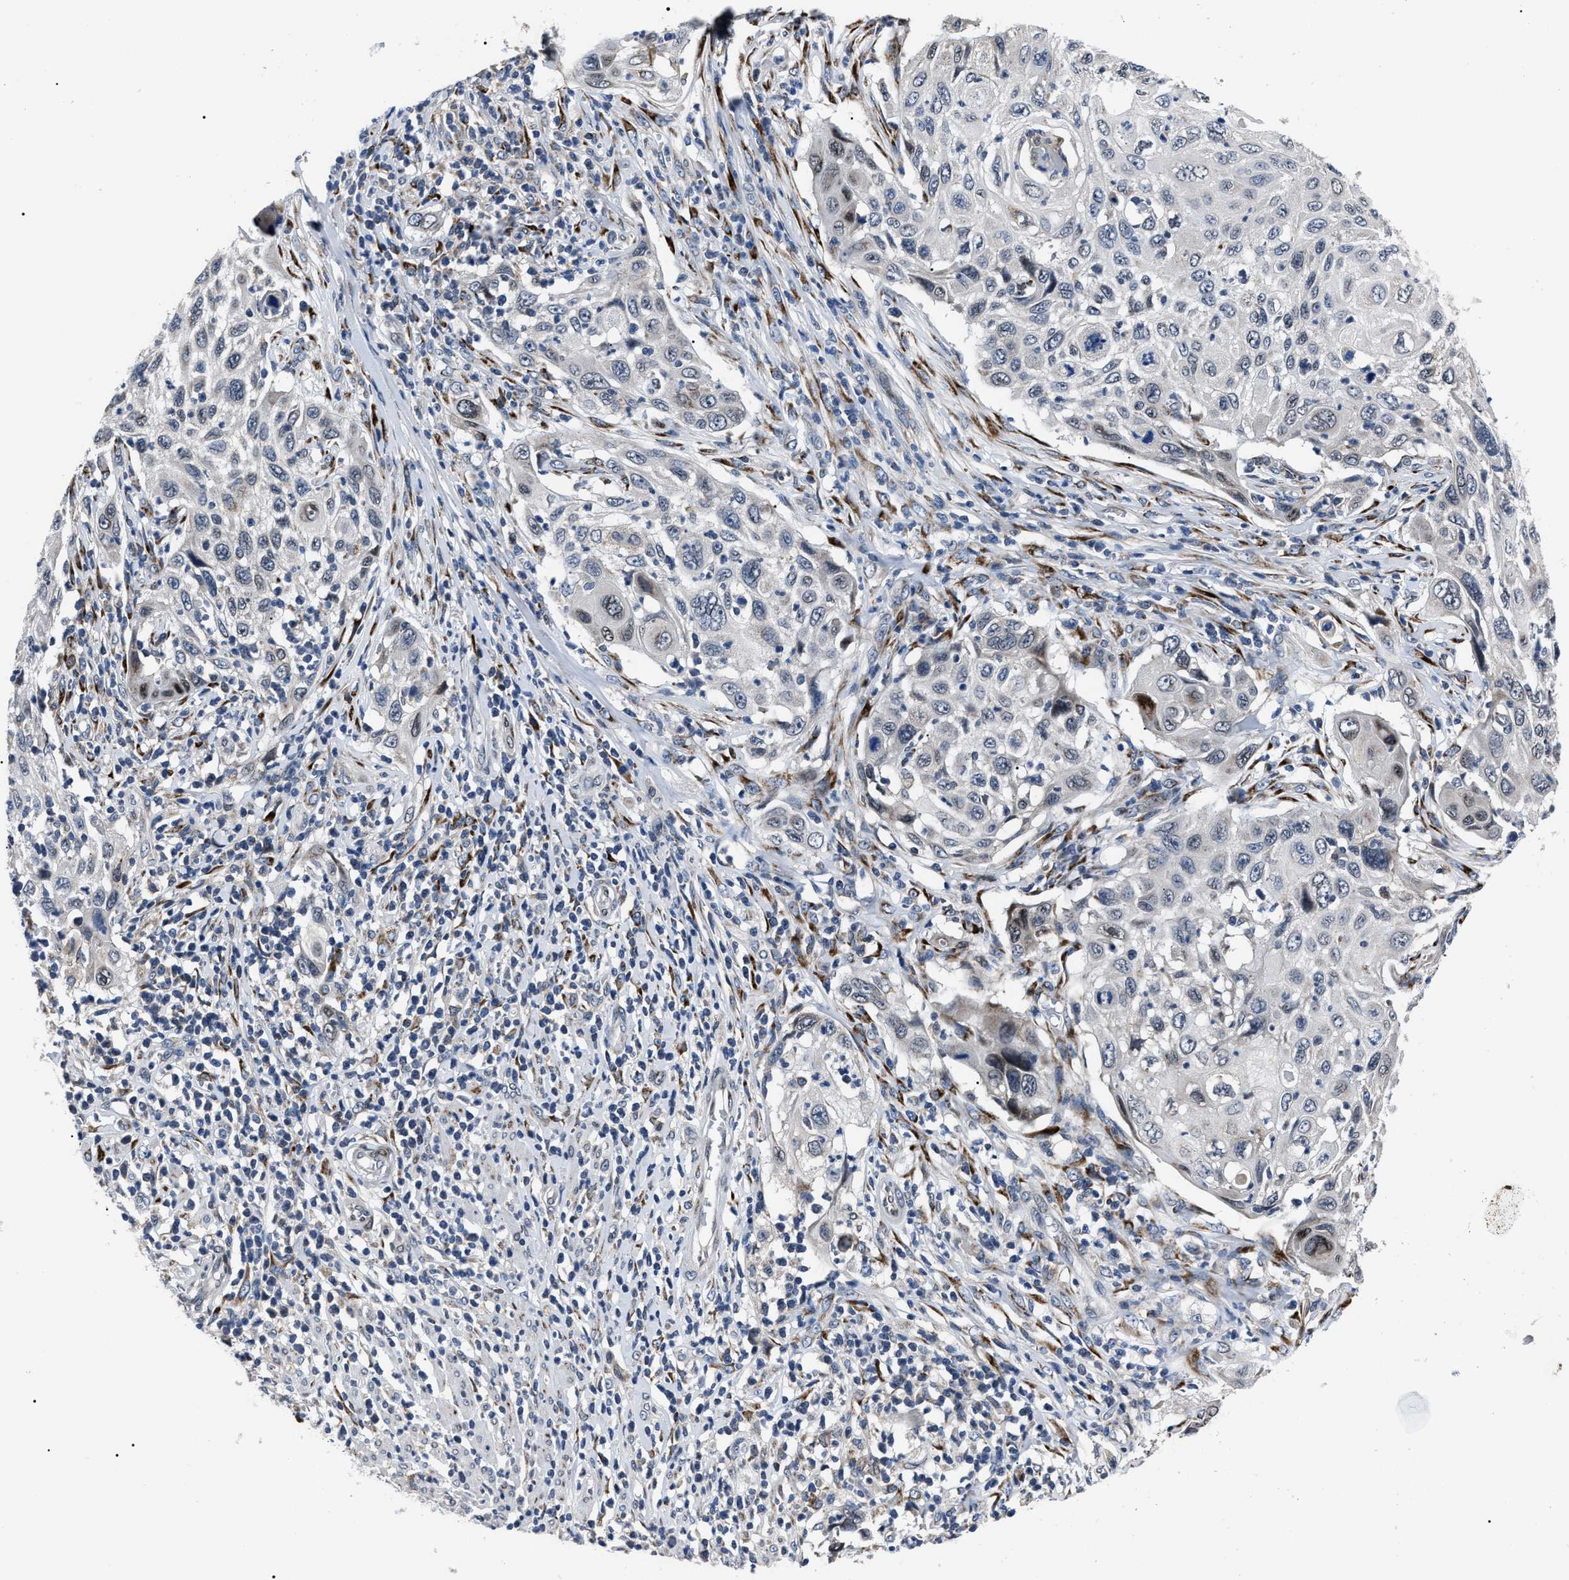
{"staining": {"intensity": "negative", "quantity": "none", "location": "none"}, "tissue": "cervical cancer", "cell_type": "Tumor cells", "image_type": "cancer", "snomed": [{"axis": "morphology", "description": "Squamous cell carcinoma, NOS"}, {"axis": "topography", "description": "Cervix"}], "caption": "IHC histopathology image of neoplastic tissue: human cervical cancer stained with DAB reveals no significant protein positivity in tumor cells.", "gene": "LRRC14", "patient": {"sex": "female", "age": 70}}